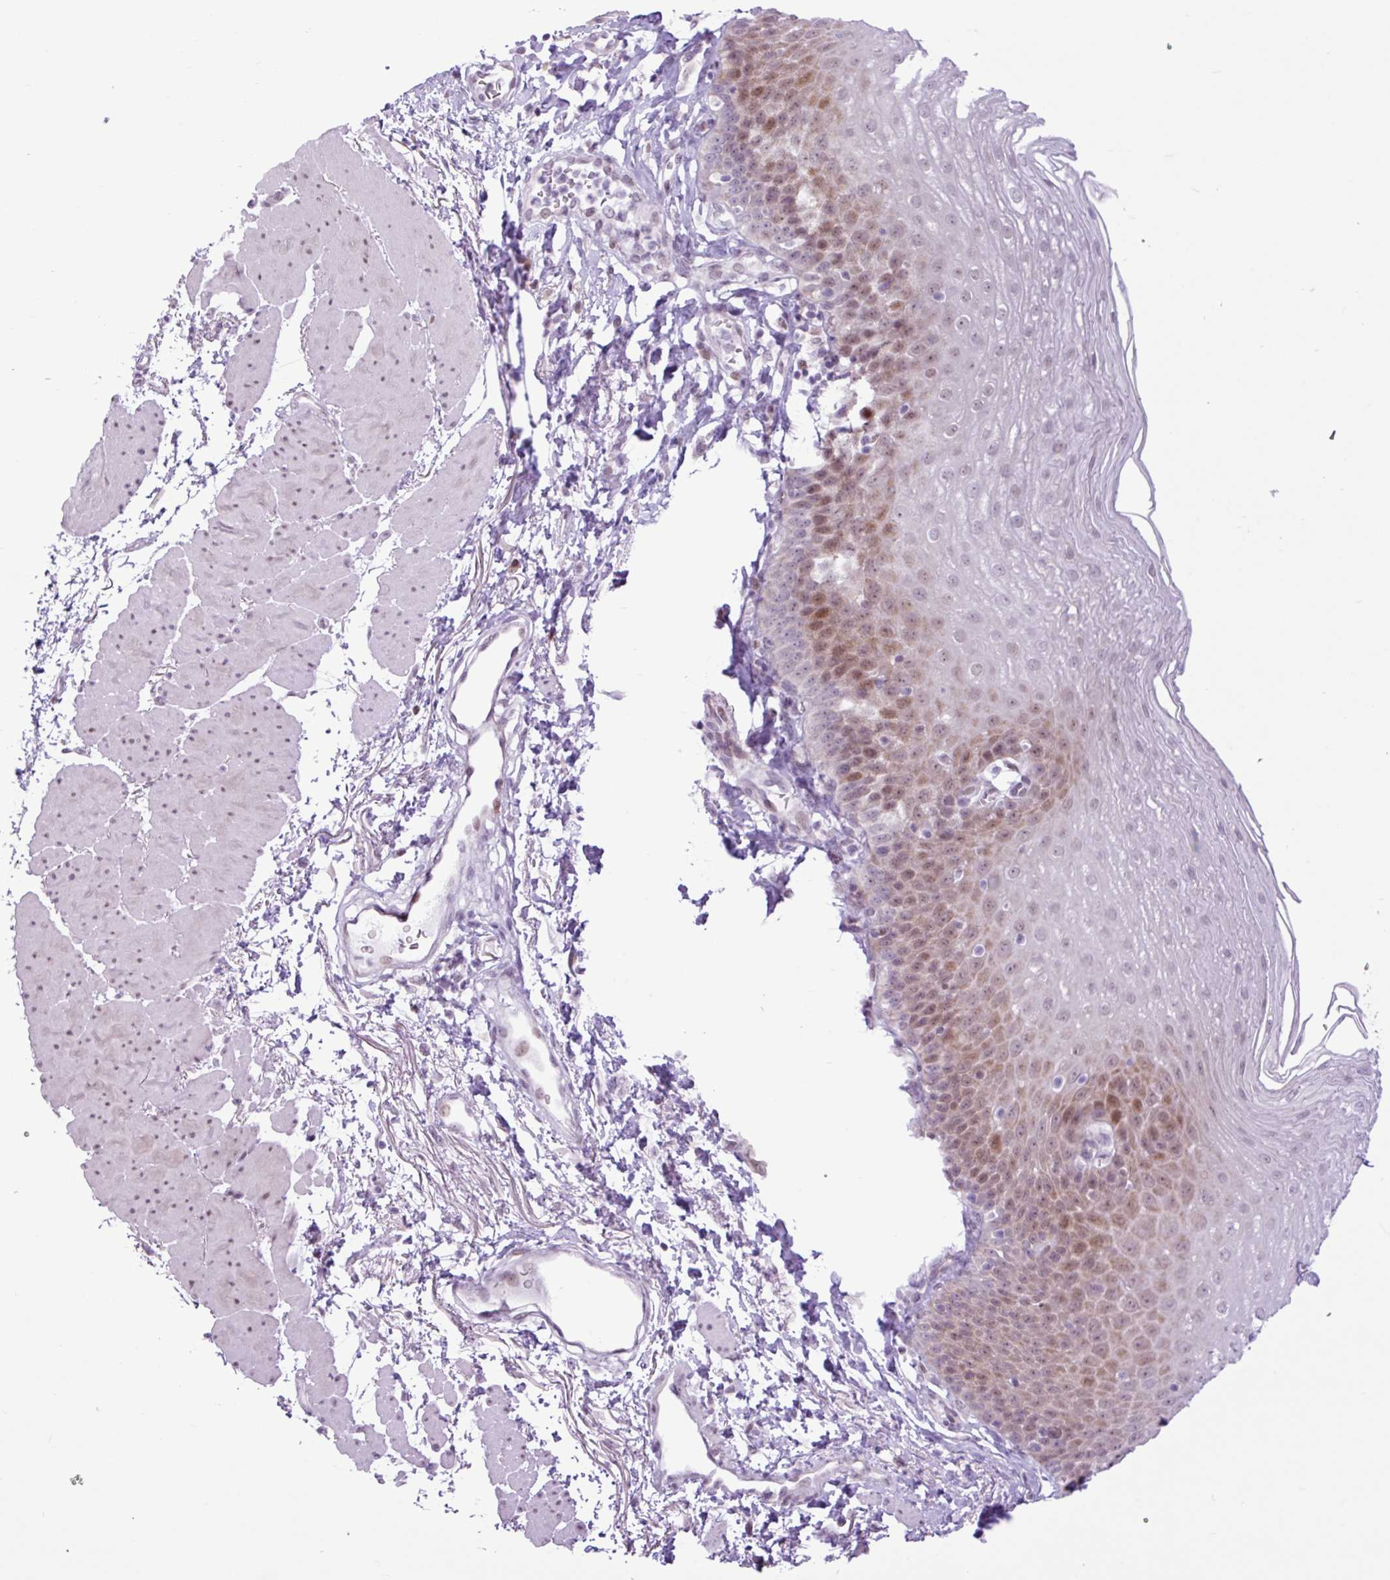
{"staining": {"intensity": "moderate", "quantity": "25%-75%", "location": "cytoplasmic/membranous,nuclear"}, "tissue": "esophagus", "cell_type": "Squamous epithelial cells", "image_type": "normal", "snomed": [{"axis": "morphology", "description": "Normal tissue, NOS"}, {"axis": "topography", "description": "Esophagus"}], "caption": "An image of esophagus stained for a protein demonstrates moderate cytoplasmic/membranous,nuclear brown staining in squamous epithelial cells.", "gene": "ELOA2", "patient": {"sex": "female", "age": 81}}